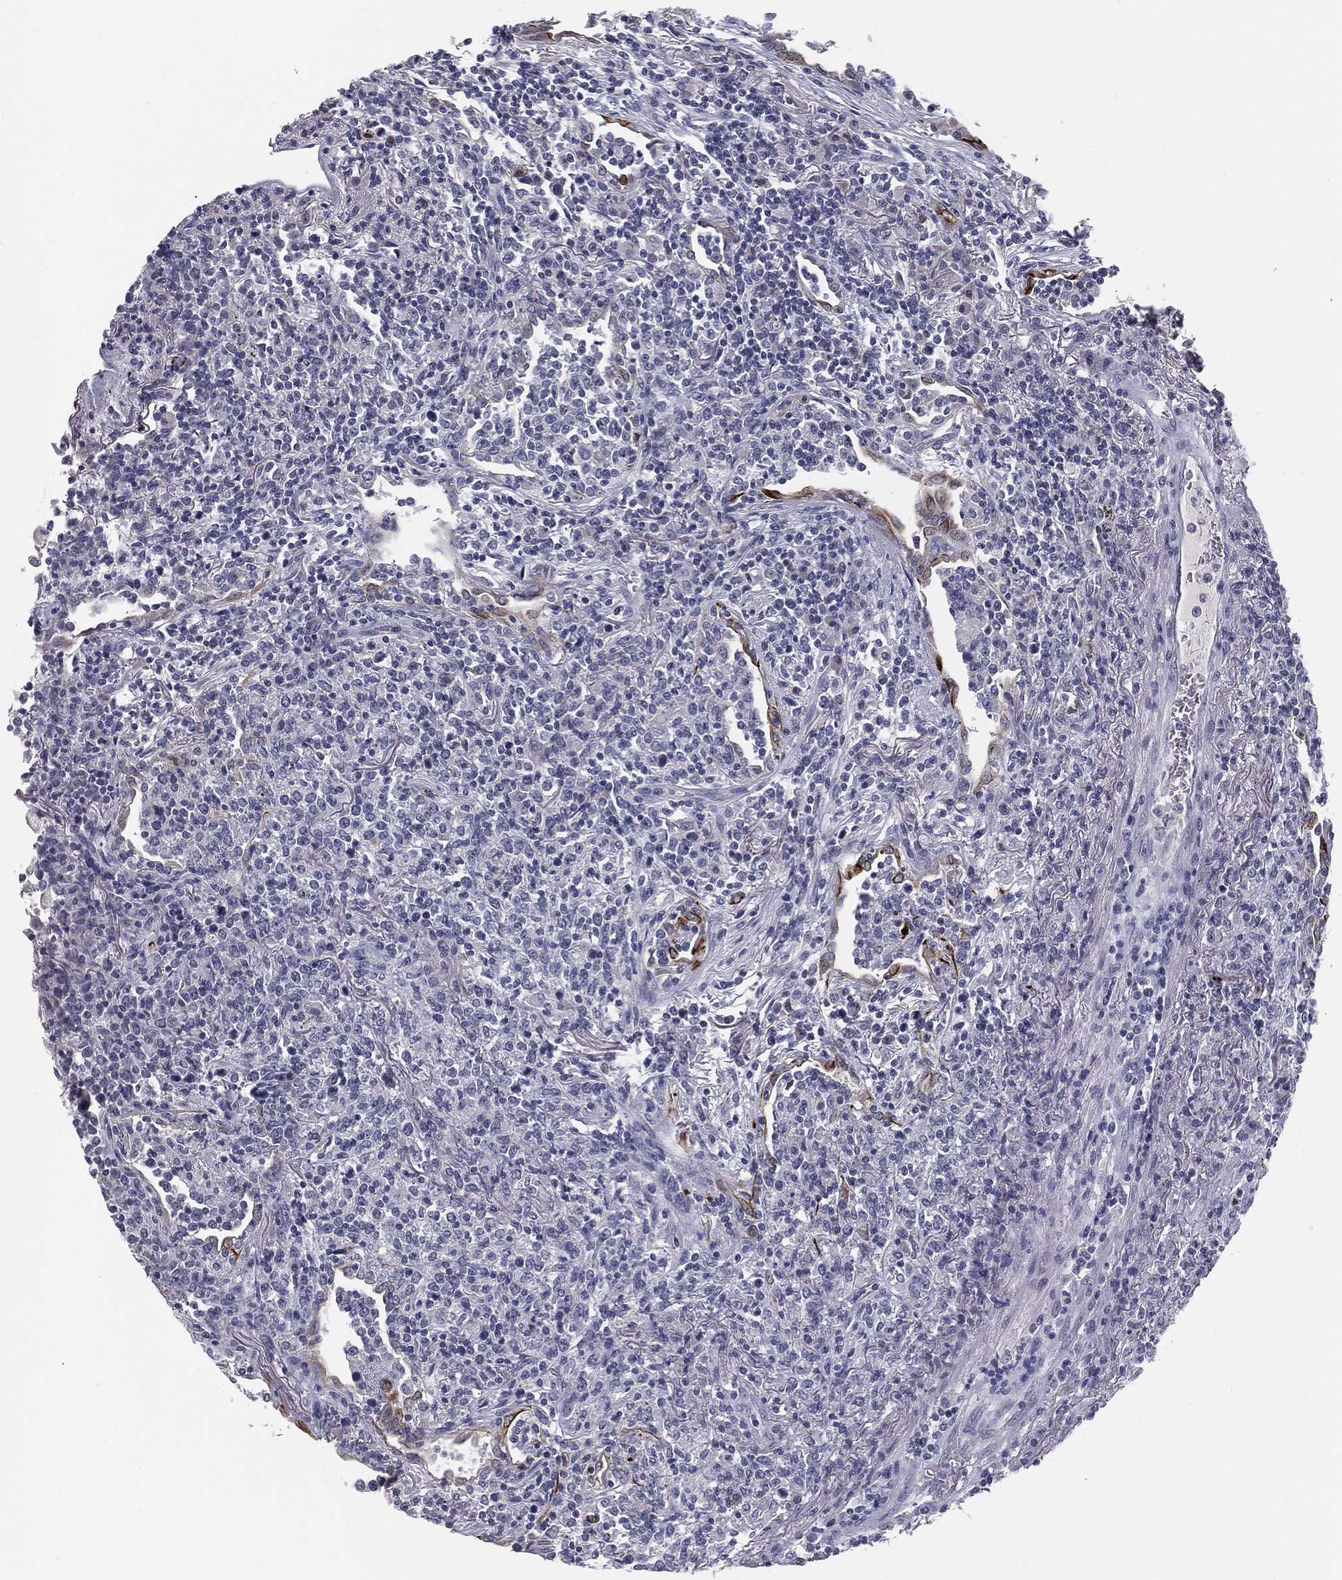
{"staining": {"intensity": "negative", "quantity": "none", "location": "none"}, "tissue": "lymphoma", "cell_type": "Tumor cells", "image_type": "cancer", "snomed": [{"axis": "morphology", "description": "Malignant lymphoma, non-Hodgkin's type, High grade"}, {"axis": "topography", "description": "Lung"}], "caption": "Image shows no protein staining in tumor cells of lymphoma tissue.", "gene": "MUC1", "patient": {"sex": "male", "age": 79}}